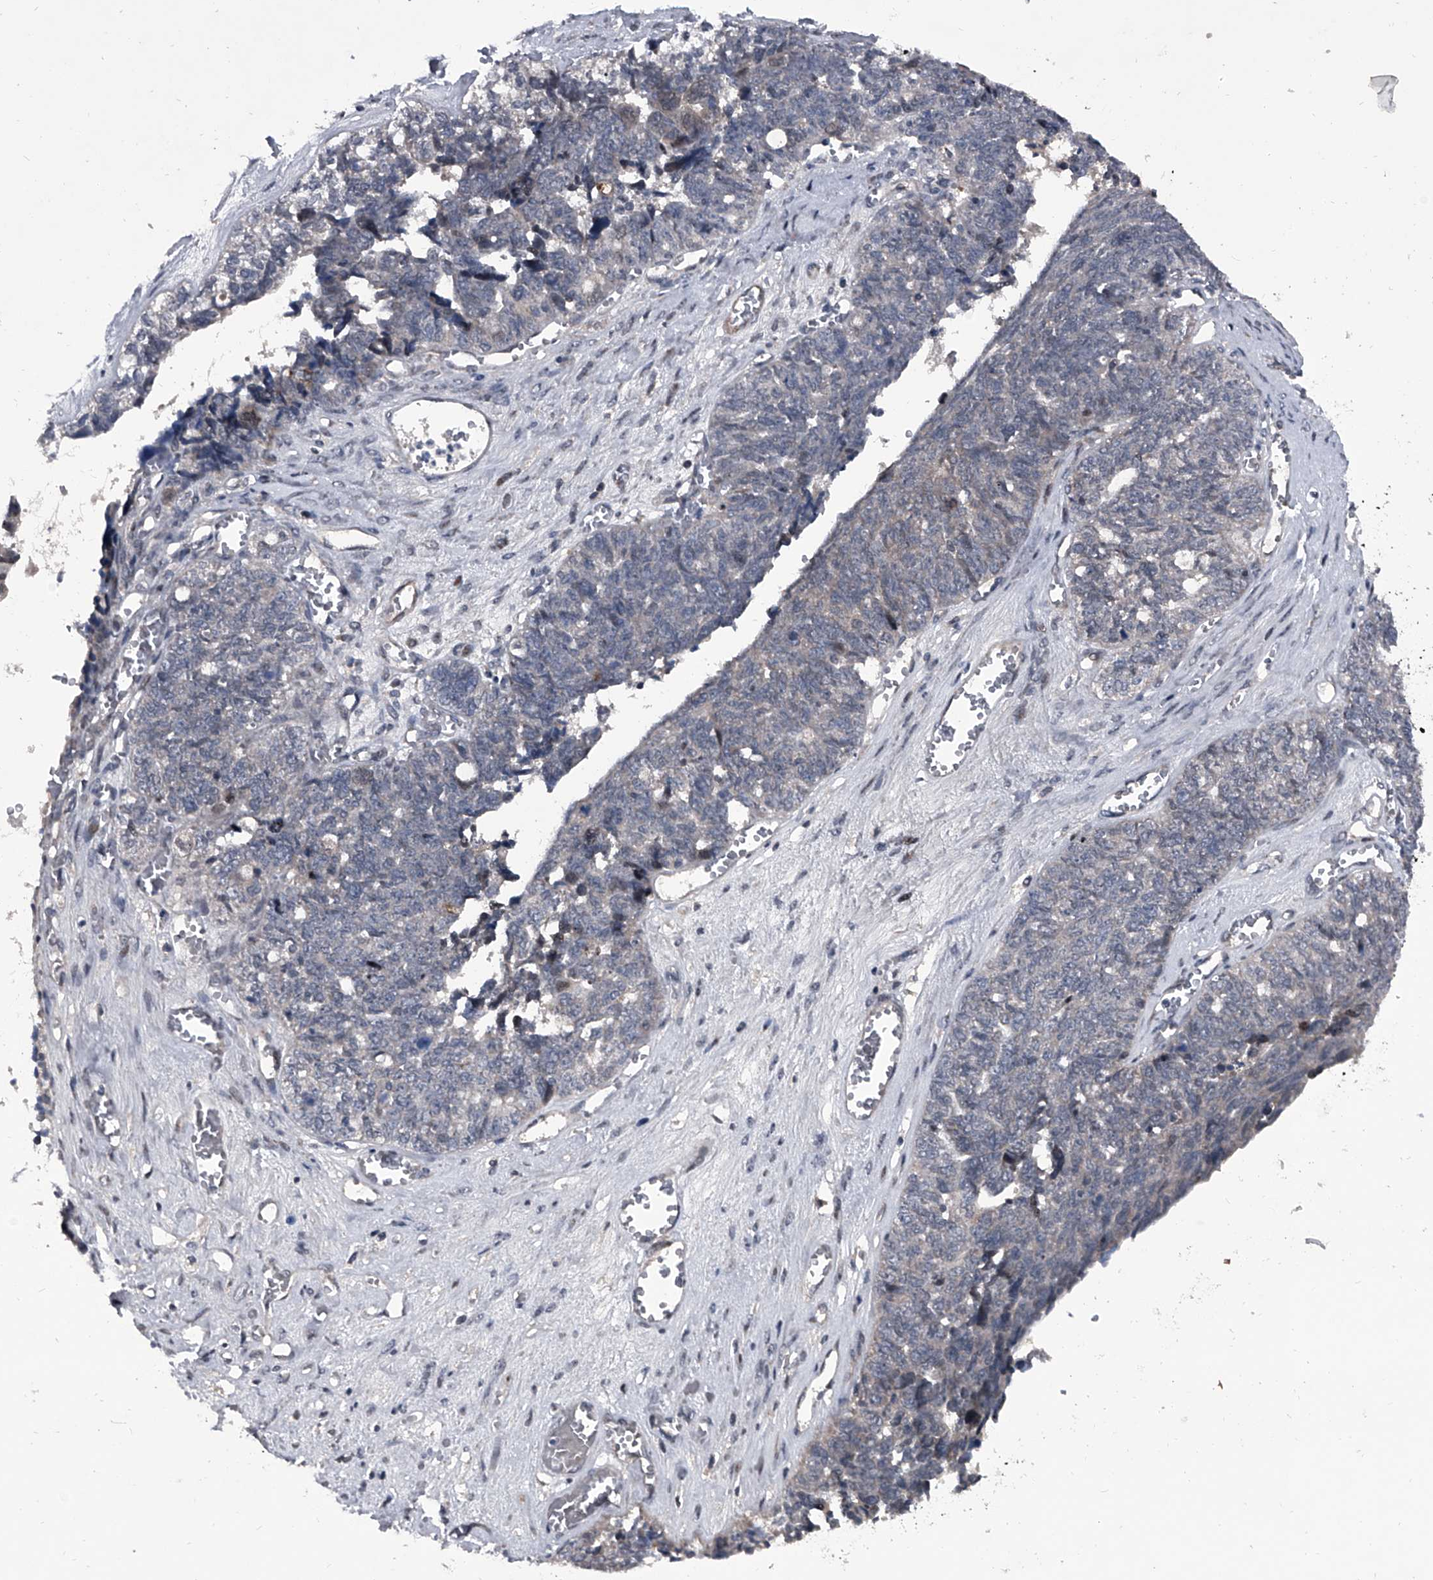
{"staining": {"intensity": "negative", "quantity": "none", "location": "none"}, "tissue": "ovarian cancer", "cell_type": "Tumor cells", "image_type": "cancer", "snomed": [{"axis": "morphology", "description": "Cystadenocarcinoma, serous, NOS"}, {"axis": "topography", "description": "Ovary"}], "caption": "DAB immunohistochemical staining of ovarian cancer (serous cystadenocarcinoma) shows no significant staining in tumor cells.", "gene": "ELK4", "patient": {"sex": "female", "age": 79}}